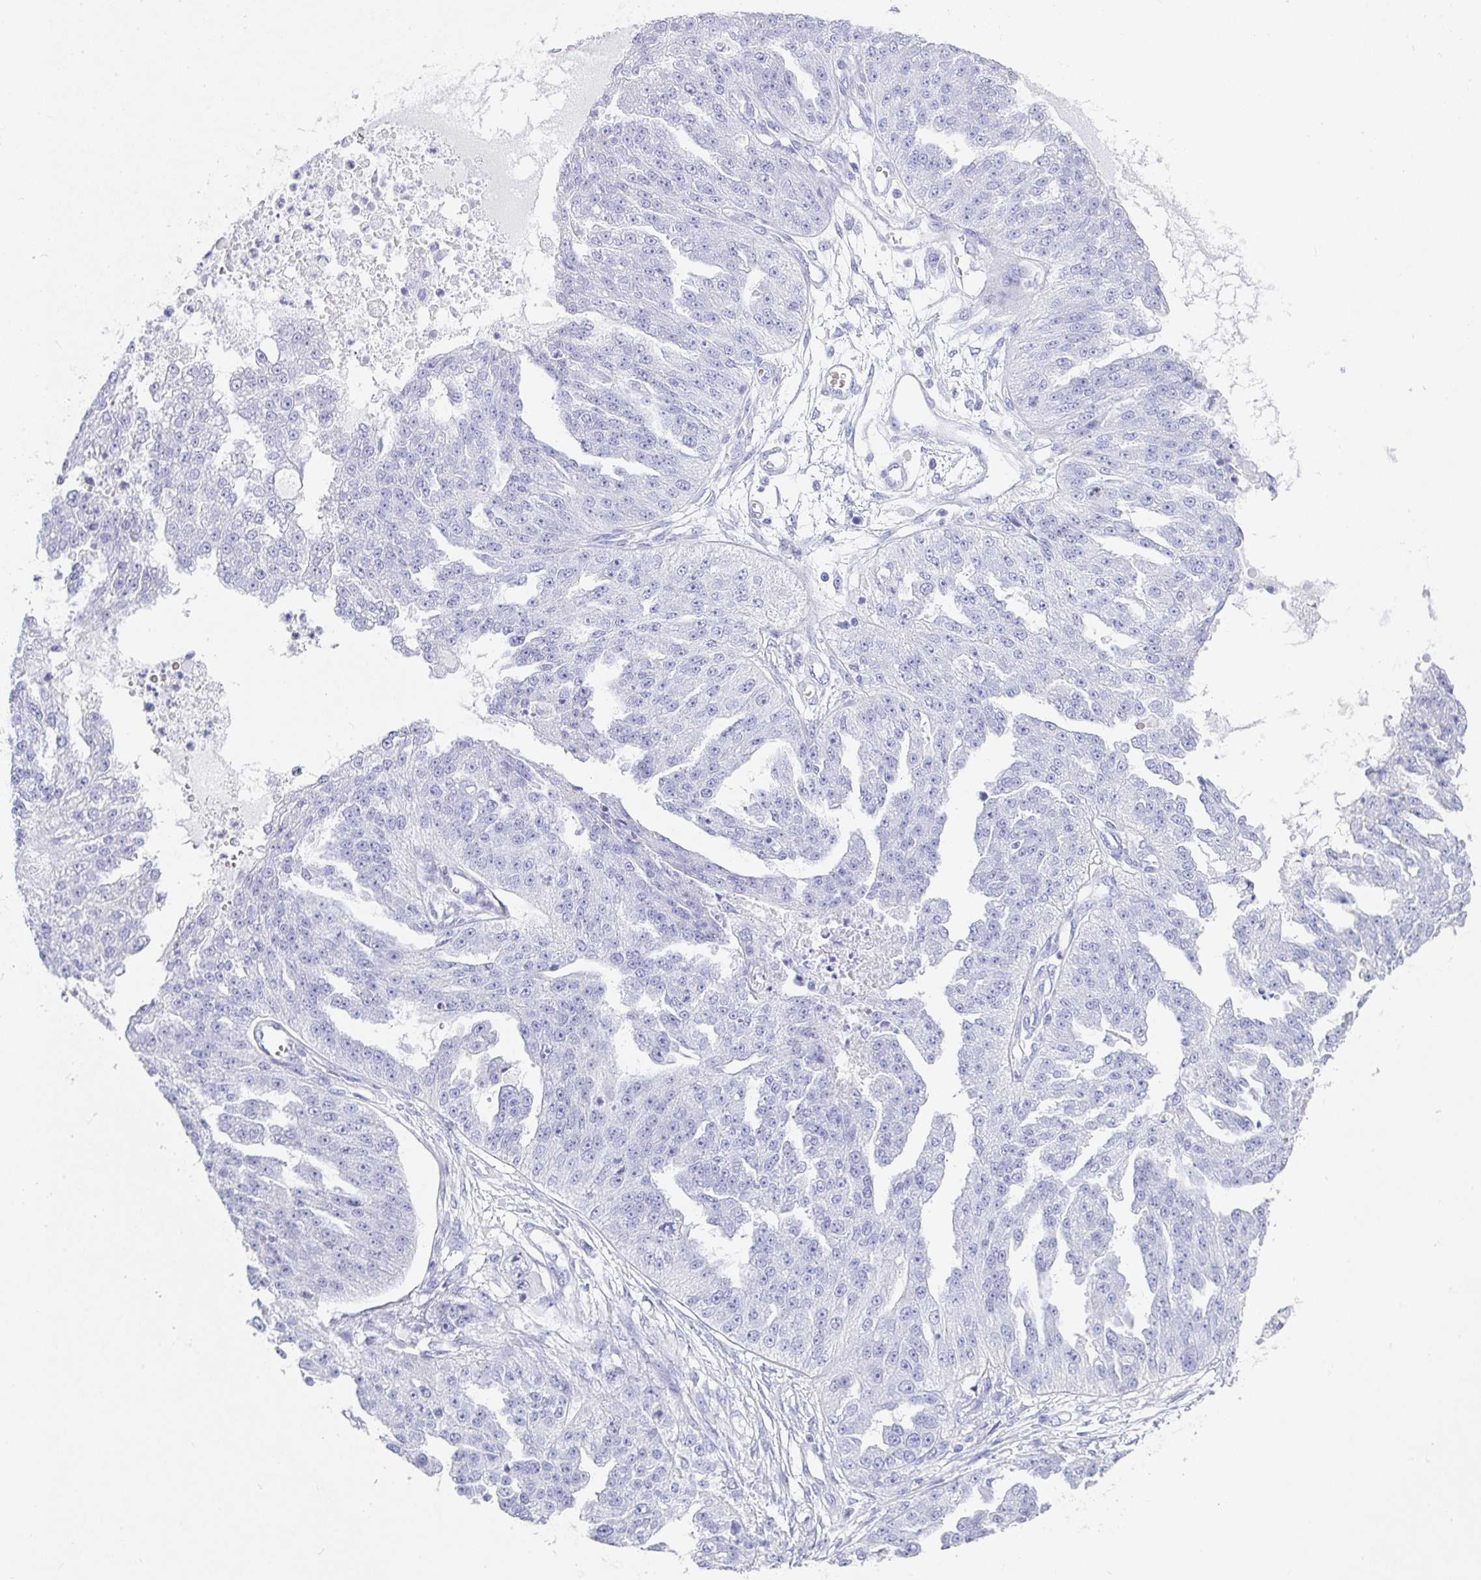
{"staining": {"intensity": "negative", "quantity": "none", "location": "none"}, "tissue": "ovarian cancer", "cell_type": "Tumor cells", "image_type": "cancer", "snomed": [{"axis": "morphology", "description": "Cystadenocarcinoma, serous, NOS"}, {"axis": "topography", "description": "Ovary"}], "caption": "This is an immunohistochemistry photomicrograph of serous cystadenocarcinoma (ovarian). There is no expression in tumor cells.", "gene": "PRND", "patient": {"sex": "female", "age": 58}}